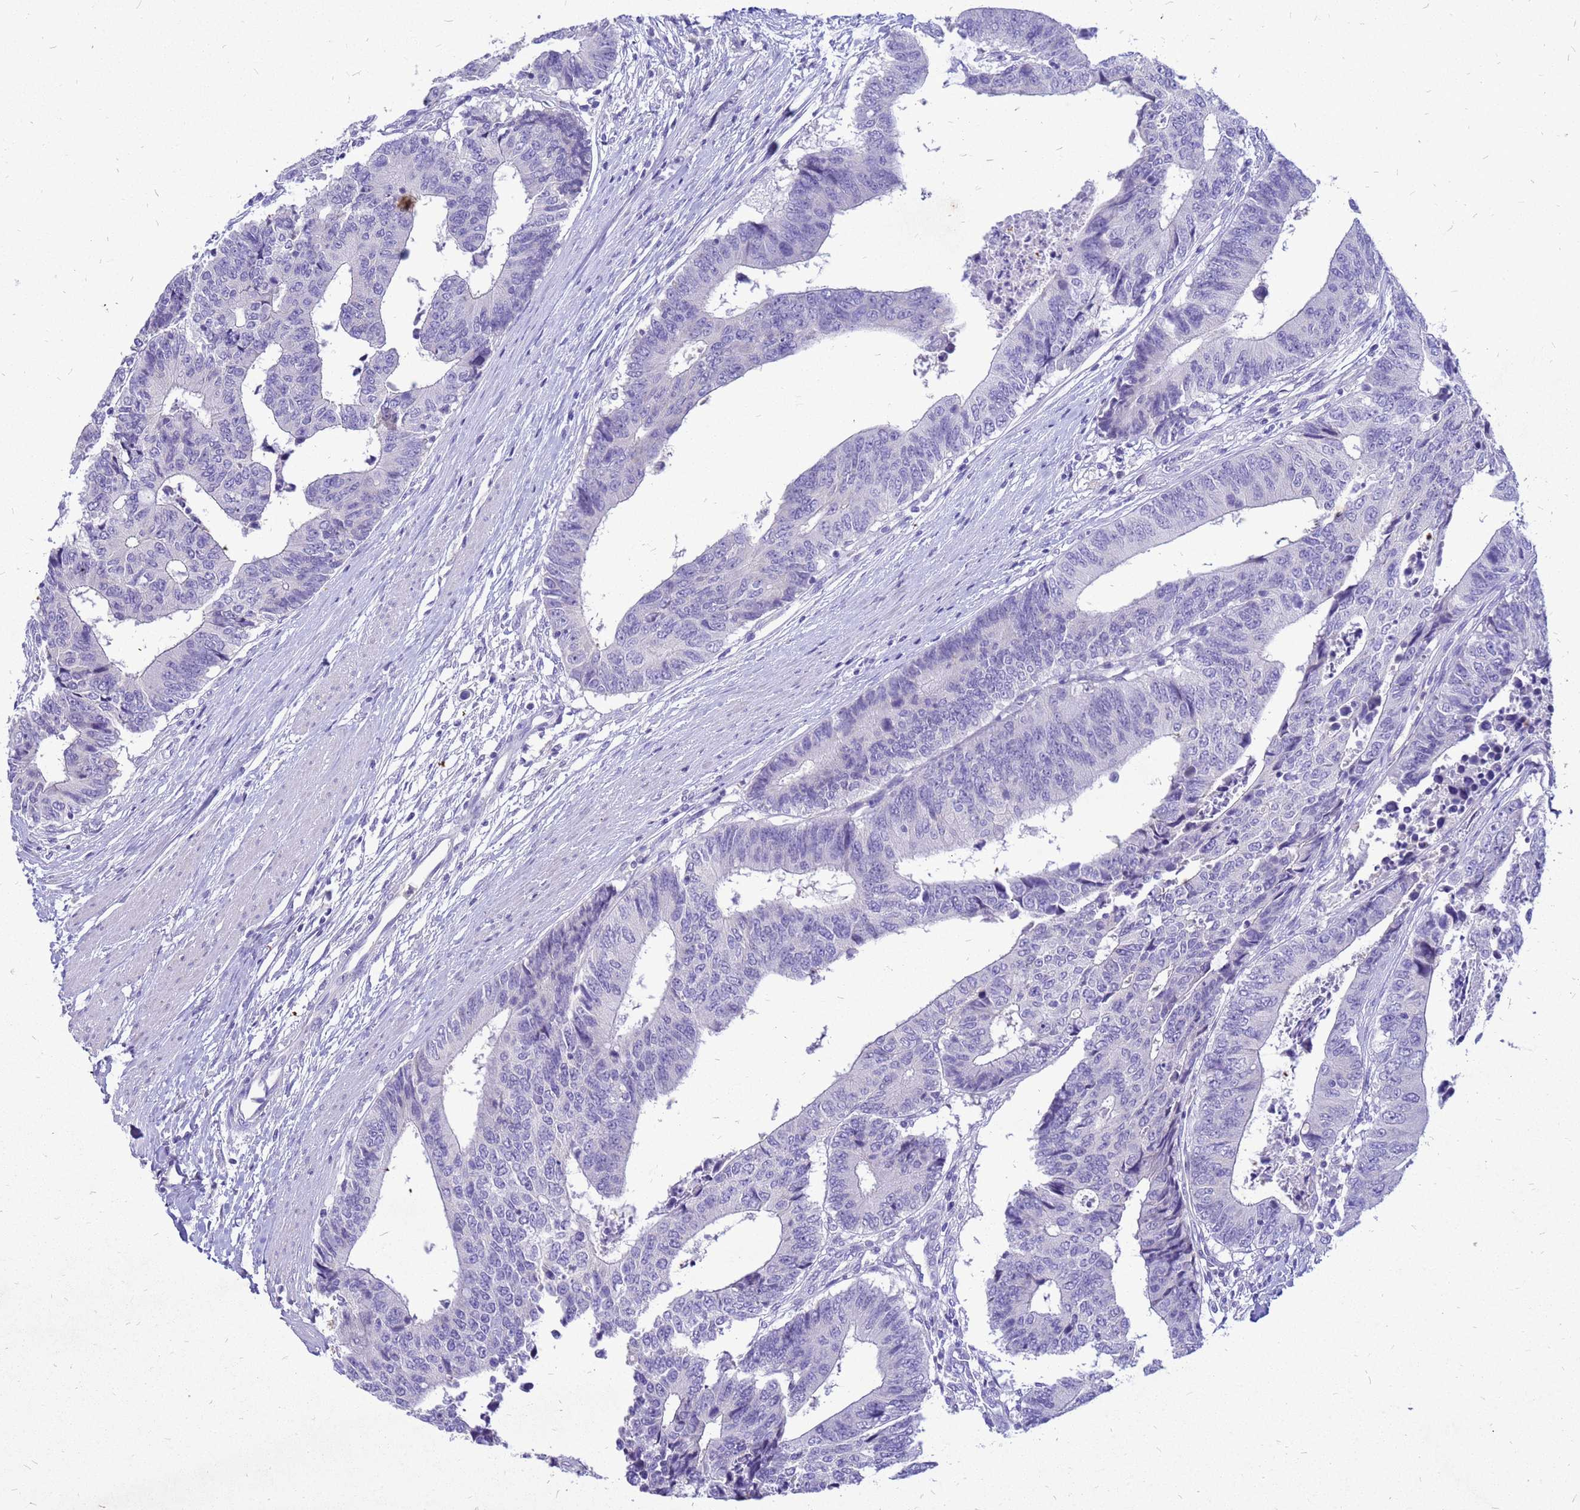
{"staining": {"intensity": "negative", "quantity": "none", "location": "none"}, "tissue": "colorectal cancer", "cell_type": "Tumor cells", "image_type": "cancer", "snomed": [{"axis": "morphology", "description": "Adenocarcinoma, NOS"}, {"axis": "topography", "description": "Rectum"}], "caption": "DAB immunohistochemical staining of colorectal cancer shows no significant expression in tumor cells.", "gene": "AKR1C1", "patient": {"sex": "male", "age": 84}}